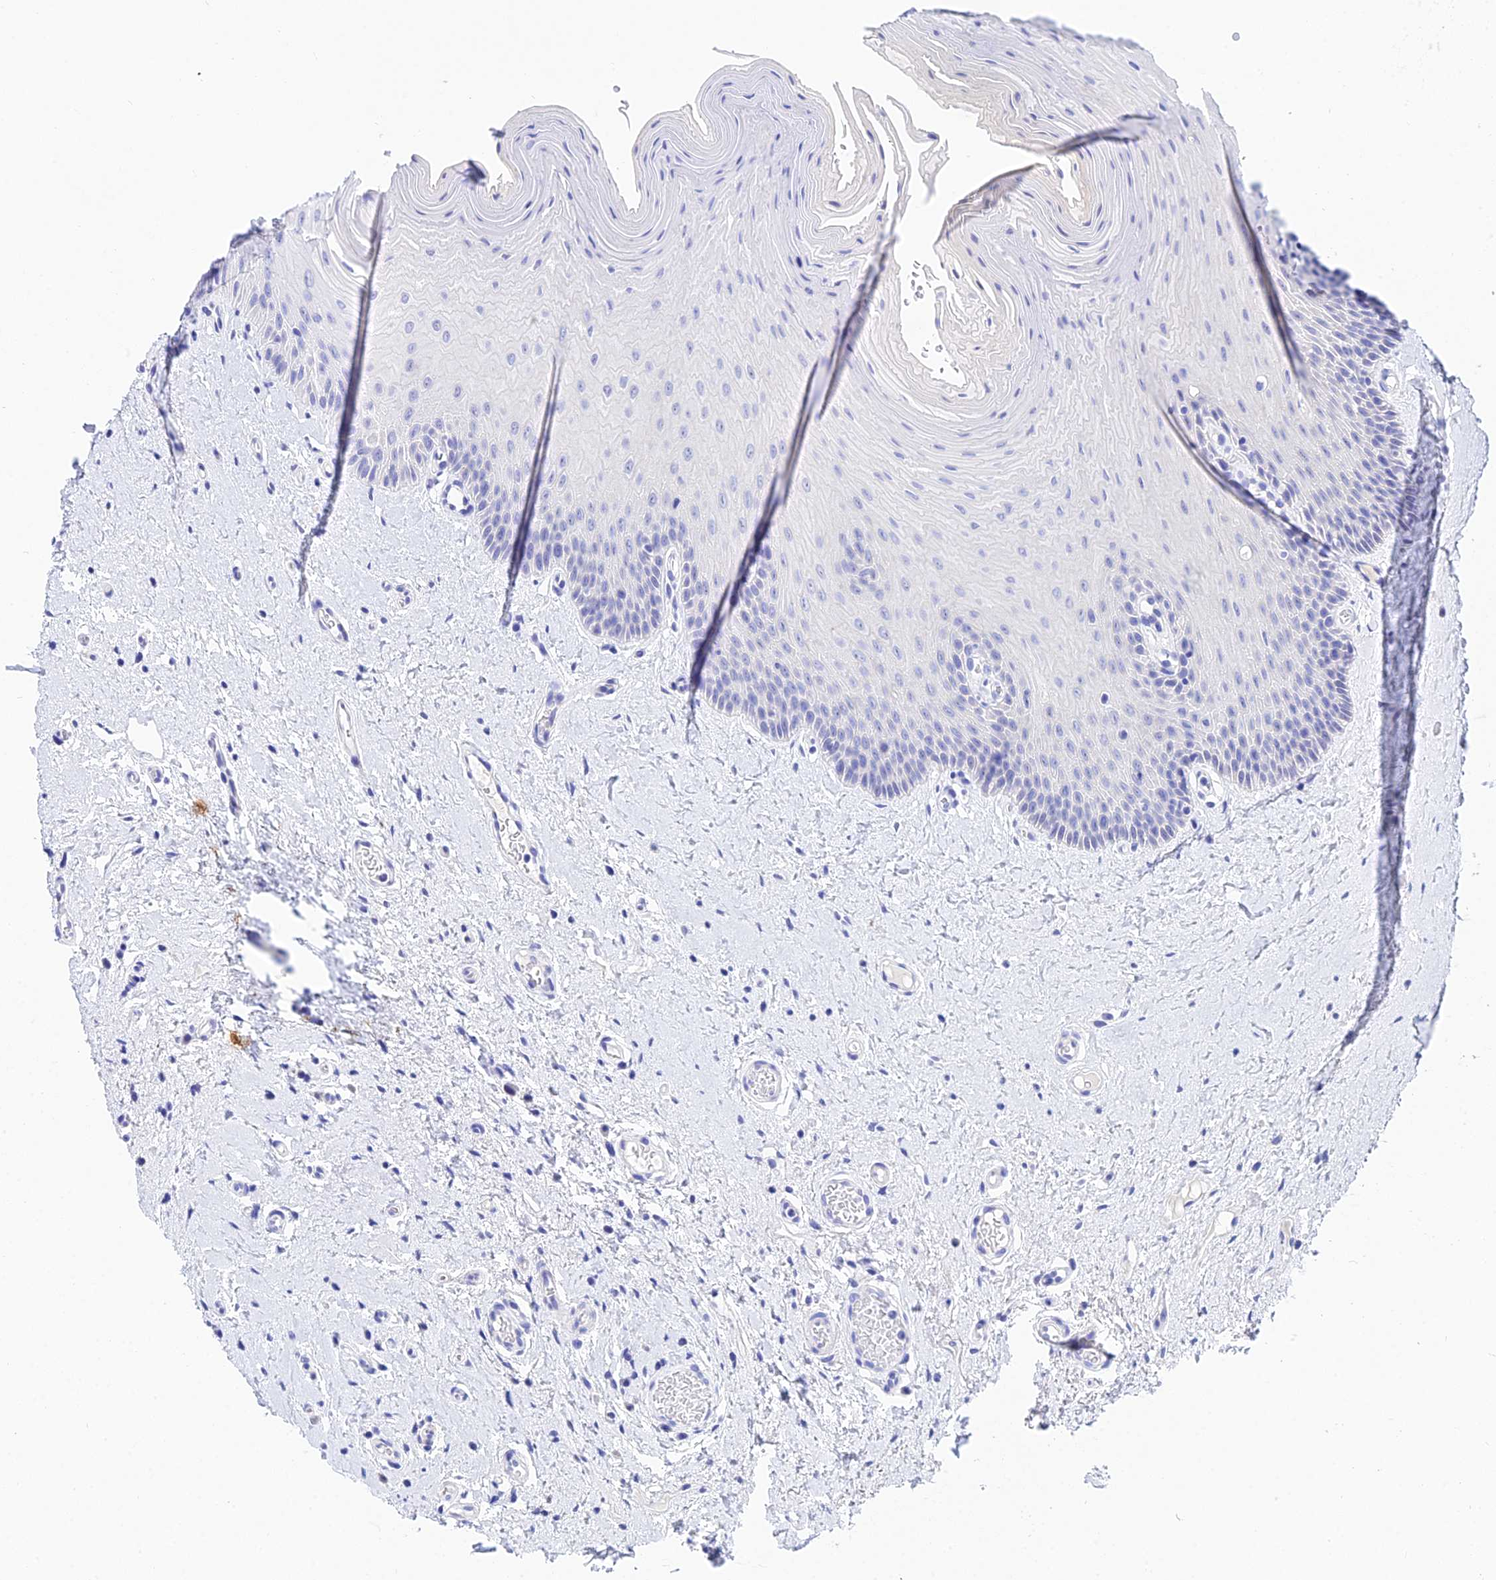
{"staining": {"intensity": "negative", "quantity": "none", "location": "none"}, "tissue": "oral mucosa", "cell_type": "Squamous epithelial cells", "image_type": "normal", "snomed": [{"axis": "morphology", "description": "Normal tissue, NOS"}, {"axis": "topography", "description": "Oral tissue"}, {"axis": "topography", "description": "Tounge, NOS"}], "caption": "Squamous epithelial cells show no significant protein expression in unremarkable oral mucosa.", "gene": "CEP41", "patient": {"sex": "male", "age": 47}}